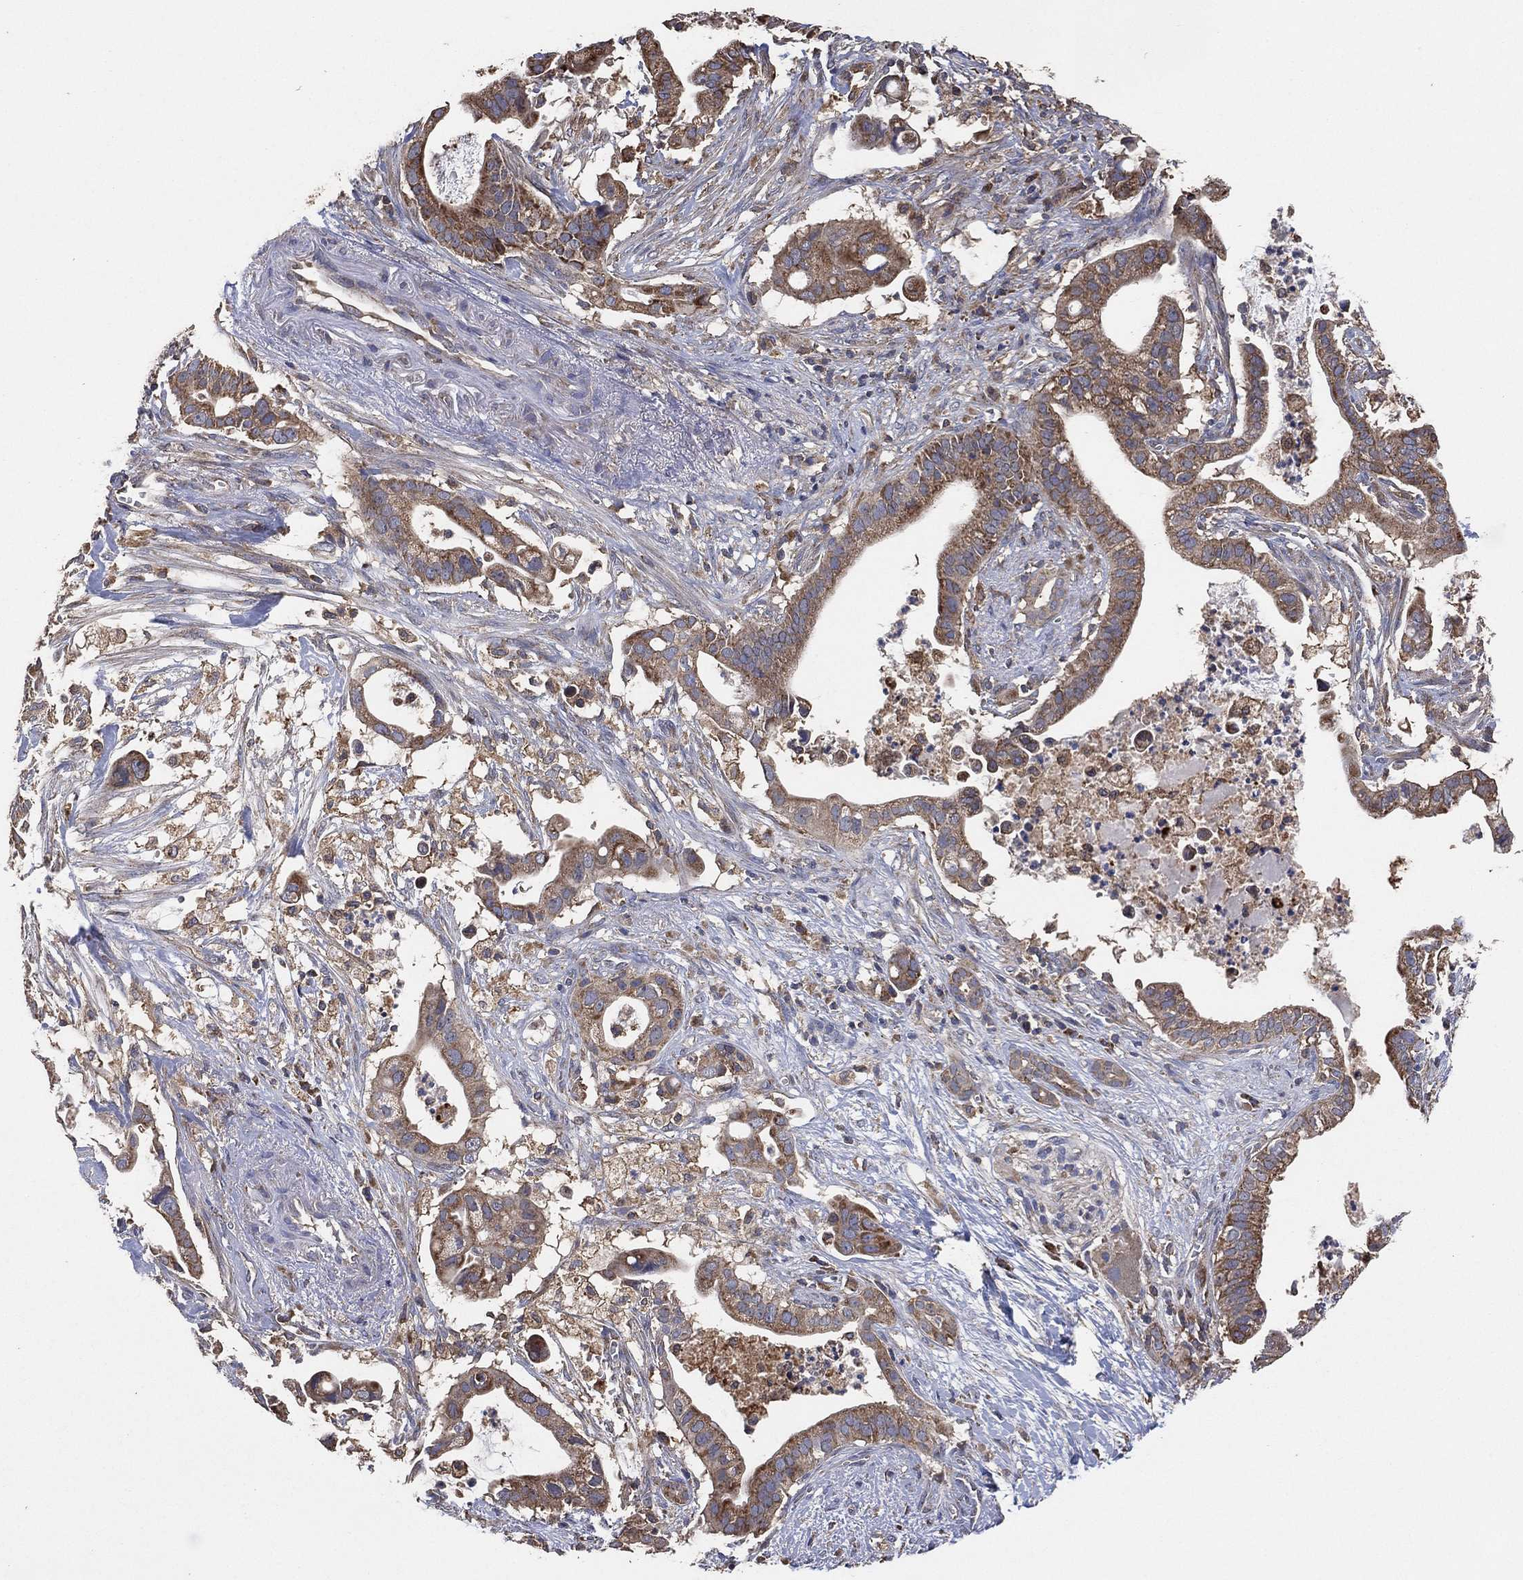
{"staining": {"intensity": "moderate", "quantity": "<25%", "location": "cytoplasmic/membranous"}, "tissue": "pancreatic cancer", "cell_type": "Tumor cells", "image_type": "cancer", "snomed": [{"axis": "morphology", "description": "Adenocarcinoma, NOS"}, {"axis": "topography", "description": "Pancreas"}], "caption": "Tumor cells exhibit low levels of moderate cytoplasmic/membranous positivity in about <25% of cells in human pancreatic cancer (adenocarcinoma).", "gene": "LIMD1", "patient": {"sex": "male", "age": 61}}